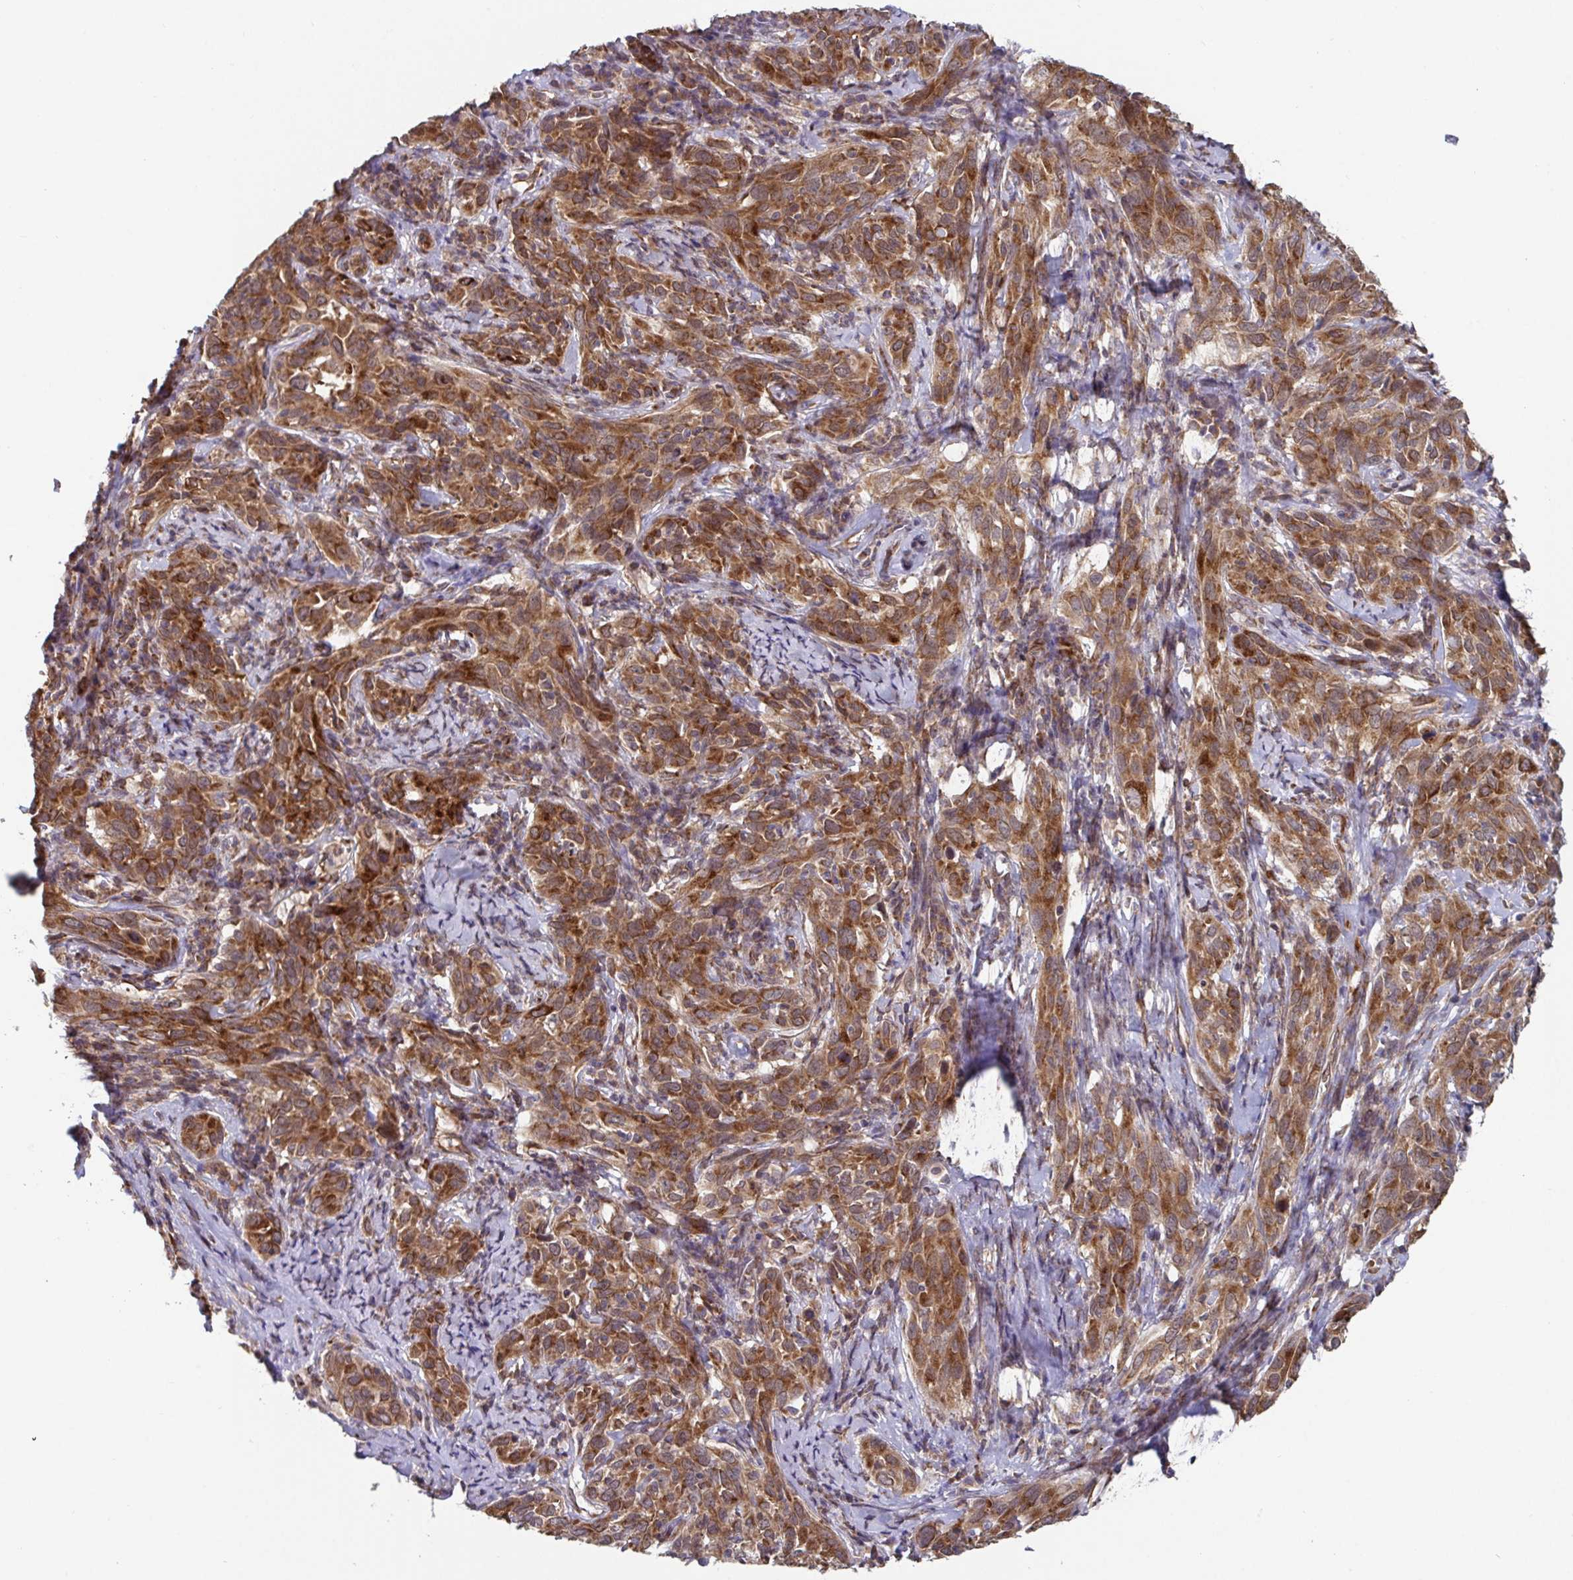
{"staining": {"intensity": "moderate", "quantity": ">75%", "location": "cytoplasmic/membranous"}, "tissue": "cervical cancer", "cell_type": "Tumor cells", "image_type": "cancer", "snomed": [{"axis": "morphology", "description": "Normal tissue, NOS"}, {"axis": "morphology", "description": "Squamous cell carcinoma, NOS"}, {"axis": "topography", "description": "Cervix"}], "caption": "Human cervical cancer (squamous cell carcinoma) stained with a protein marker exhibits moderate staining in tumor cells.", "gene": "ATP5MJ", "patient": {"sex": "female", "age": 51}}